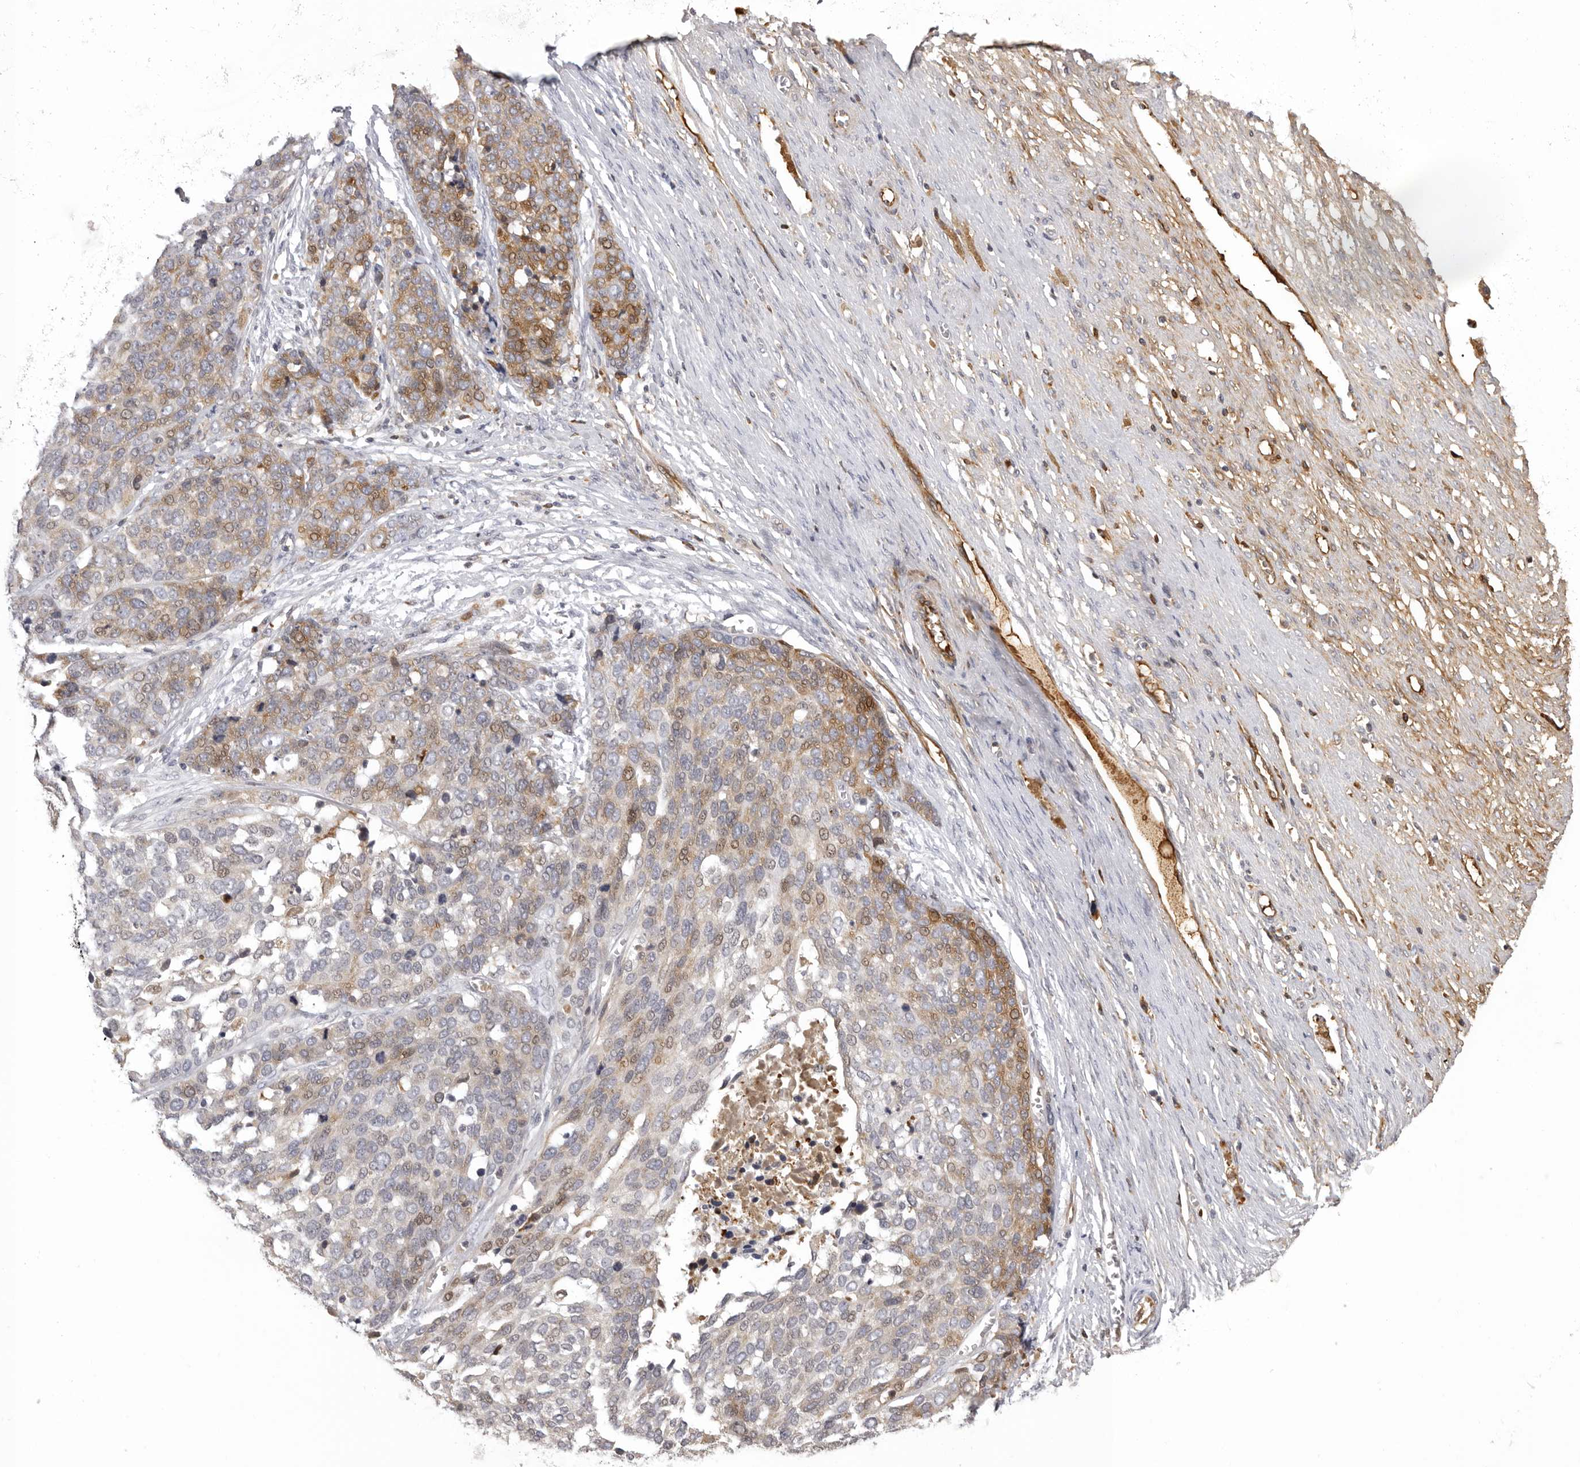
{"staining": {"intensity": "moderate", "quantity": "<25%", "location": "cytoplasmic/membranous,nuclear"}, "tissue": "ovarian cancer", "cell_type": "Tumor cells", "image_type": "cancer", "snomed": [{"axis": "morphology", "description": "Cystadenocarcinoma, serous, NOS"}, {"axis": "topography", "description": "Ovary"}], "caption": "Immunohistochemical staining of human ovarian cancer (serous cystadenocarcinoma) reveals moderate cytoplasmic/membranous and nuclear protein staining in about <25% of tumor cells.", "gene": "PLEKHF2", "patient": {"sex": "female", "age": 44}}